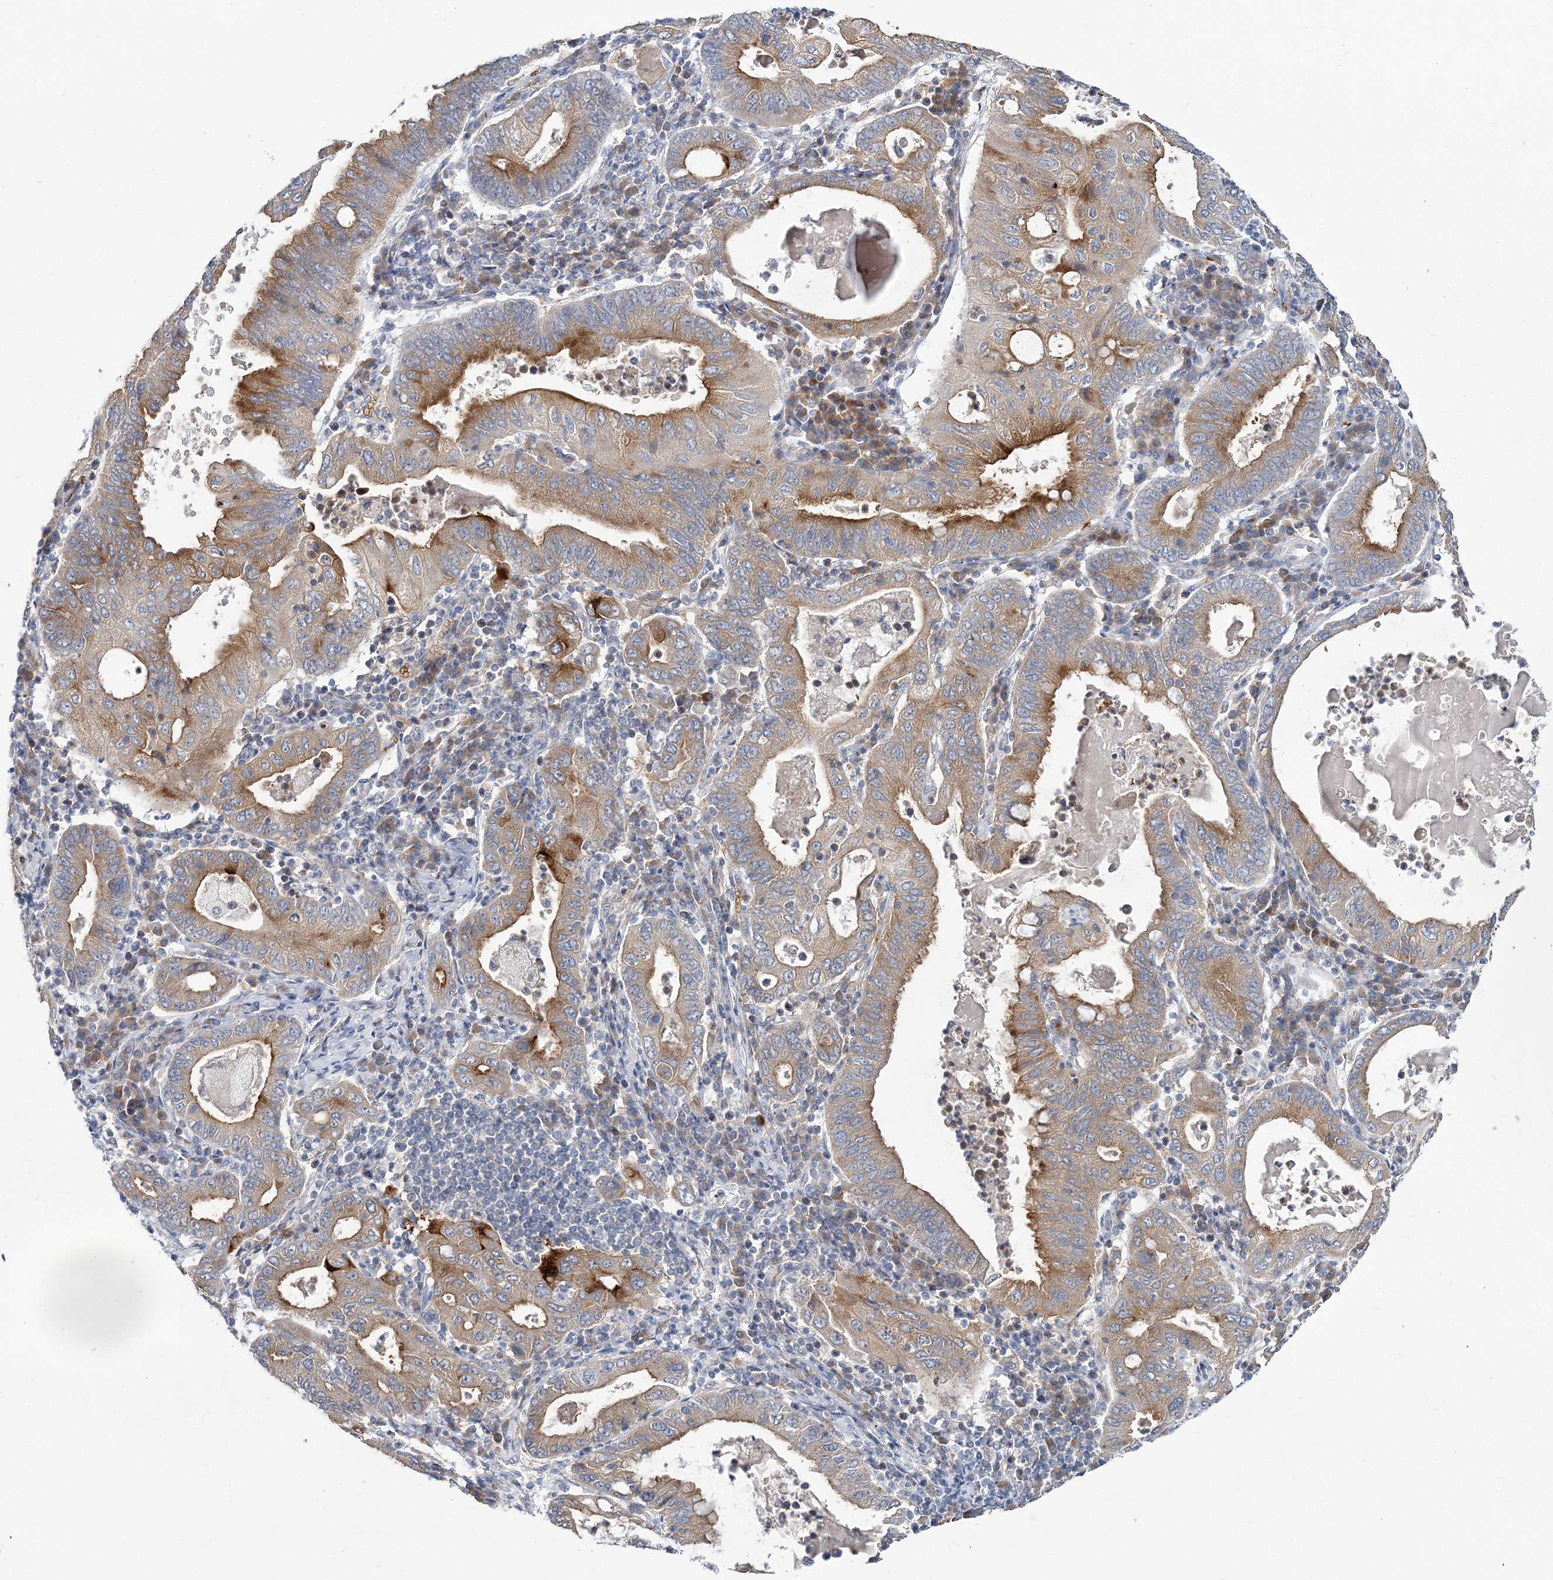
{"staining": {"intensity": "moderate", "quantity": "25%-75%", "location": "cytoplasmic/membranous"}, "tissue": "stomach cancer", "cell_type": "Tumor cells", "image_type": "cancer", "snomed": [{"axis": "morphology", "description": "Normal tissue, NOS"}, {"axis": "morphology", "description": "Adenocarcinoma, NOS"}, {"axis": "topography", "description": "Esophagus"}, {"axis": "topography", "description": "Stomach, upper"}, {"axis": "topography", "description": "Peripheral nerve tissue"}], "caption": "Adenocarcinoma (stomach) stained with a protein marker displays moderate staining in tumor cells.", "gene": "ATP11B", "patient": {"sex": "male", "age": 62}}